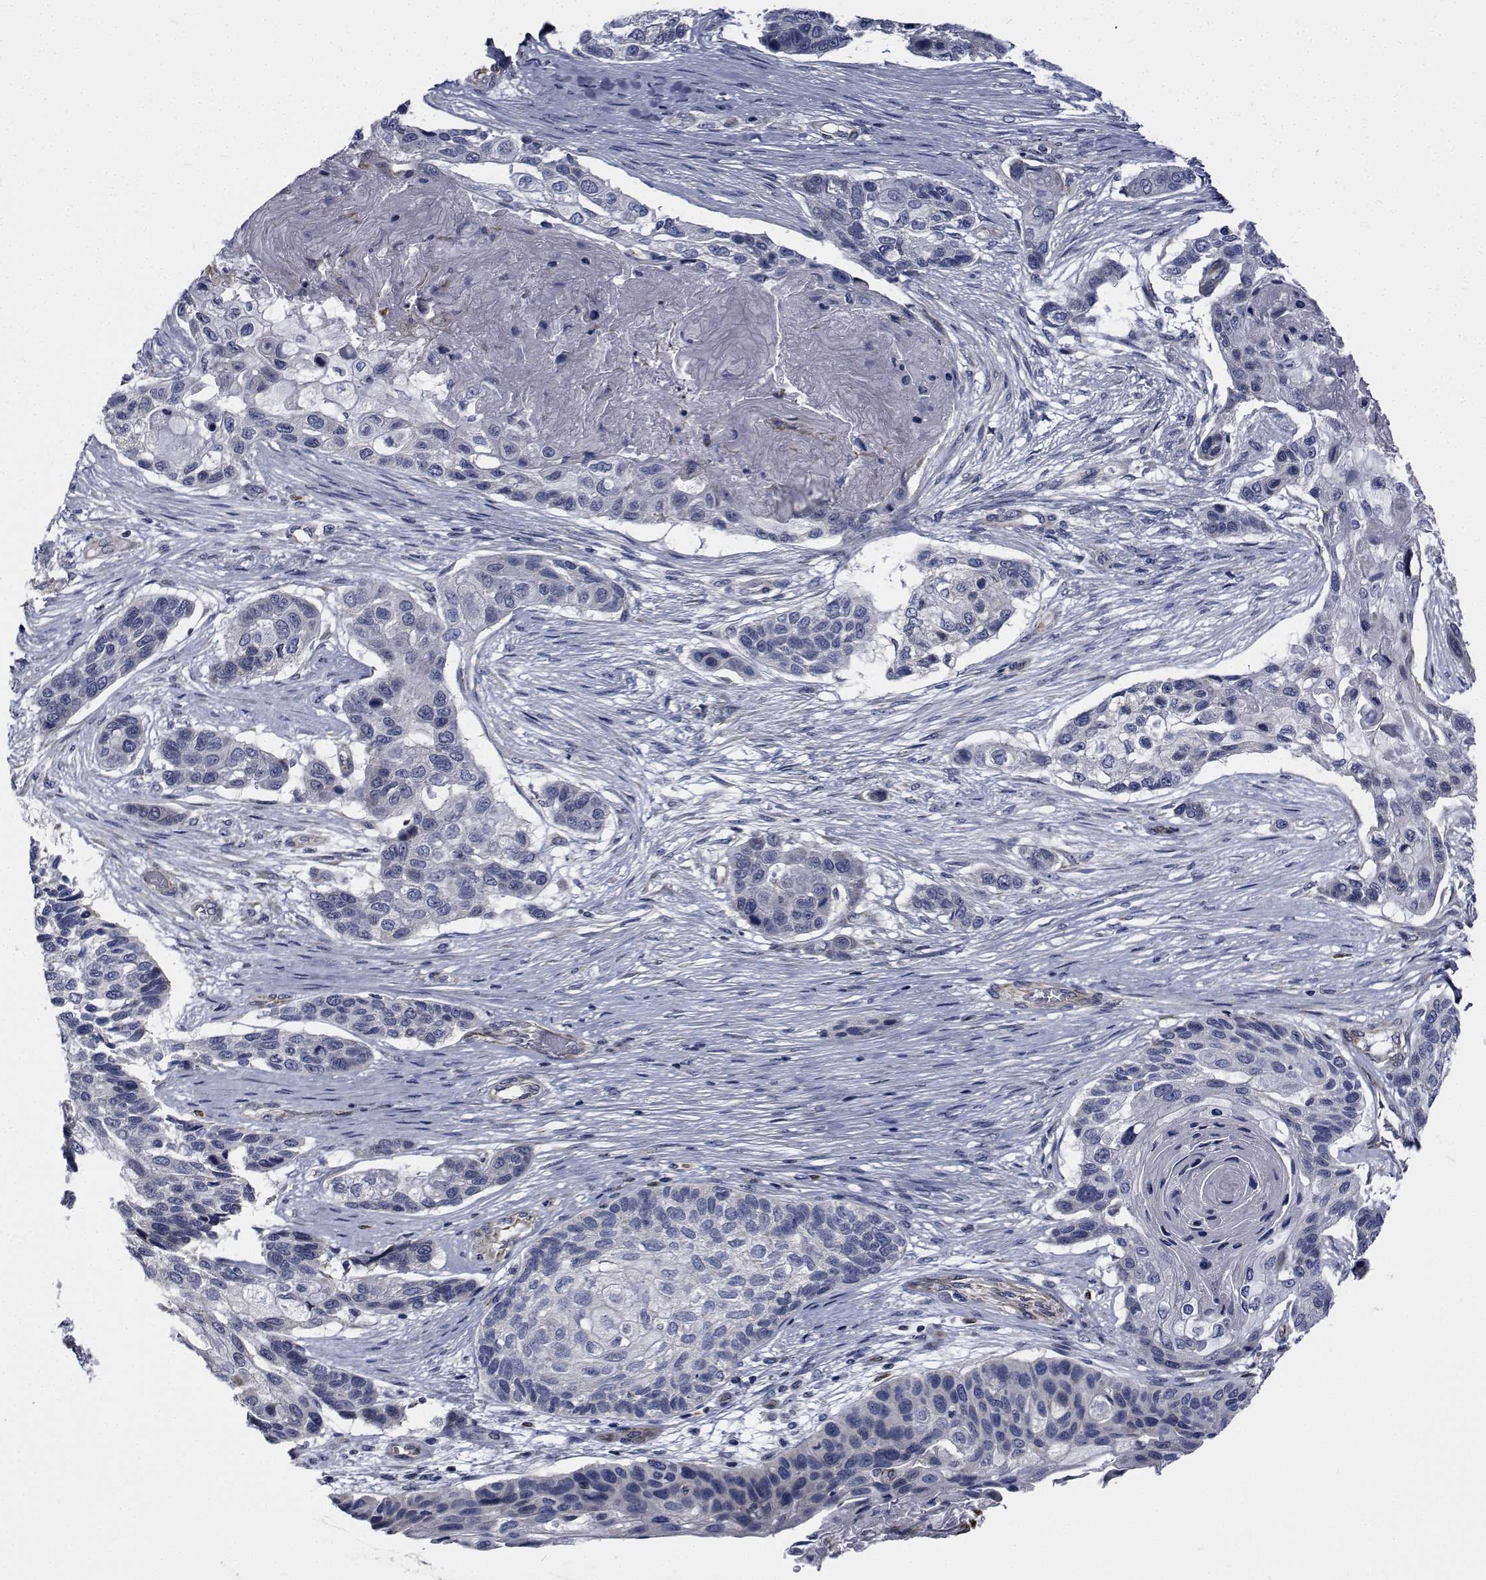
{"staining": {"intensity": "negative", "quantity": "none", "location": "none"}, "tissue": "lung cancer", "cell_type": "Tumor cells", "image_type": "cancer", "snomed": [{"axis": "morphology", "description": "Squamous cell carcinoma, NOS"}, {"axis": "topography", "description": "Lung"}], "caption": "The image reveals no staining of tumor cells in lung cancer. Nuclei are stained in blue.", "gene": "TTBK1", "patient": {"sex": "male", "age": 69}}